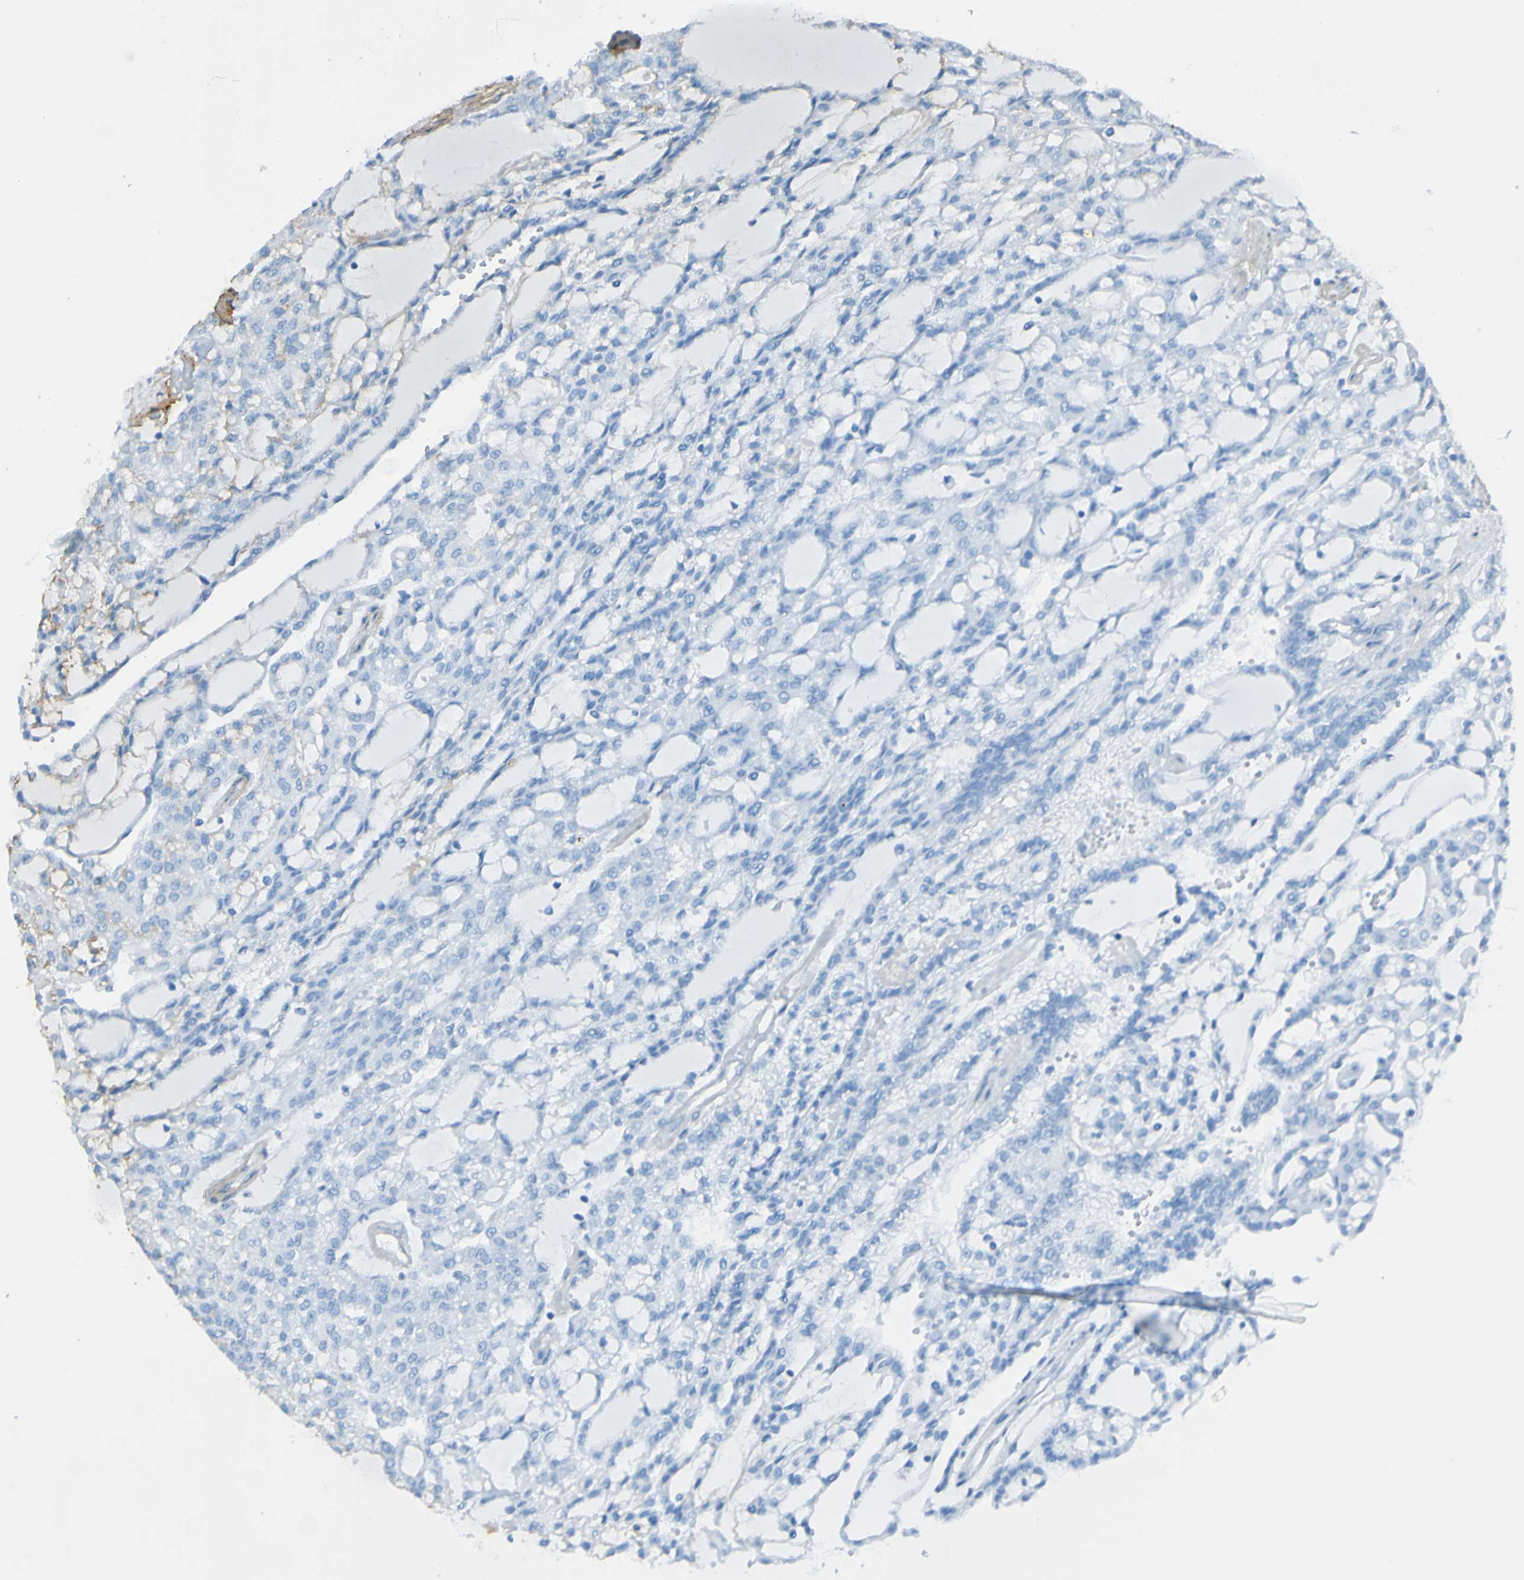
{"staining": {"intensity": "negative", "quantity": "none", "location": "none"}, "tissue": "renal cancer", "cell_type": "Tumor cells", "image_type": "cancer", "snomed": [{"axis": "morphology", "description": "Adenocarcinoma, NOS"}, {"axis": "topography", "description": "Kidney"}], "caption": "An image of adenocarcinoma (renal) stained for a protein shows no brown staining in tumor cells.", "gene": "COL4A2", "patient": {"sex": "male", "age": 63}}